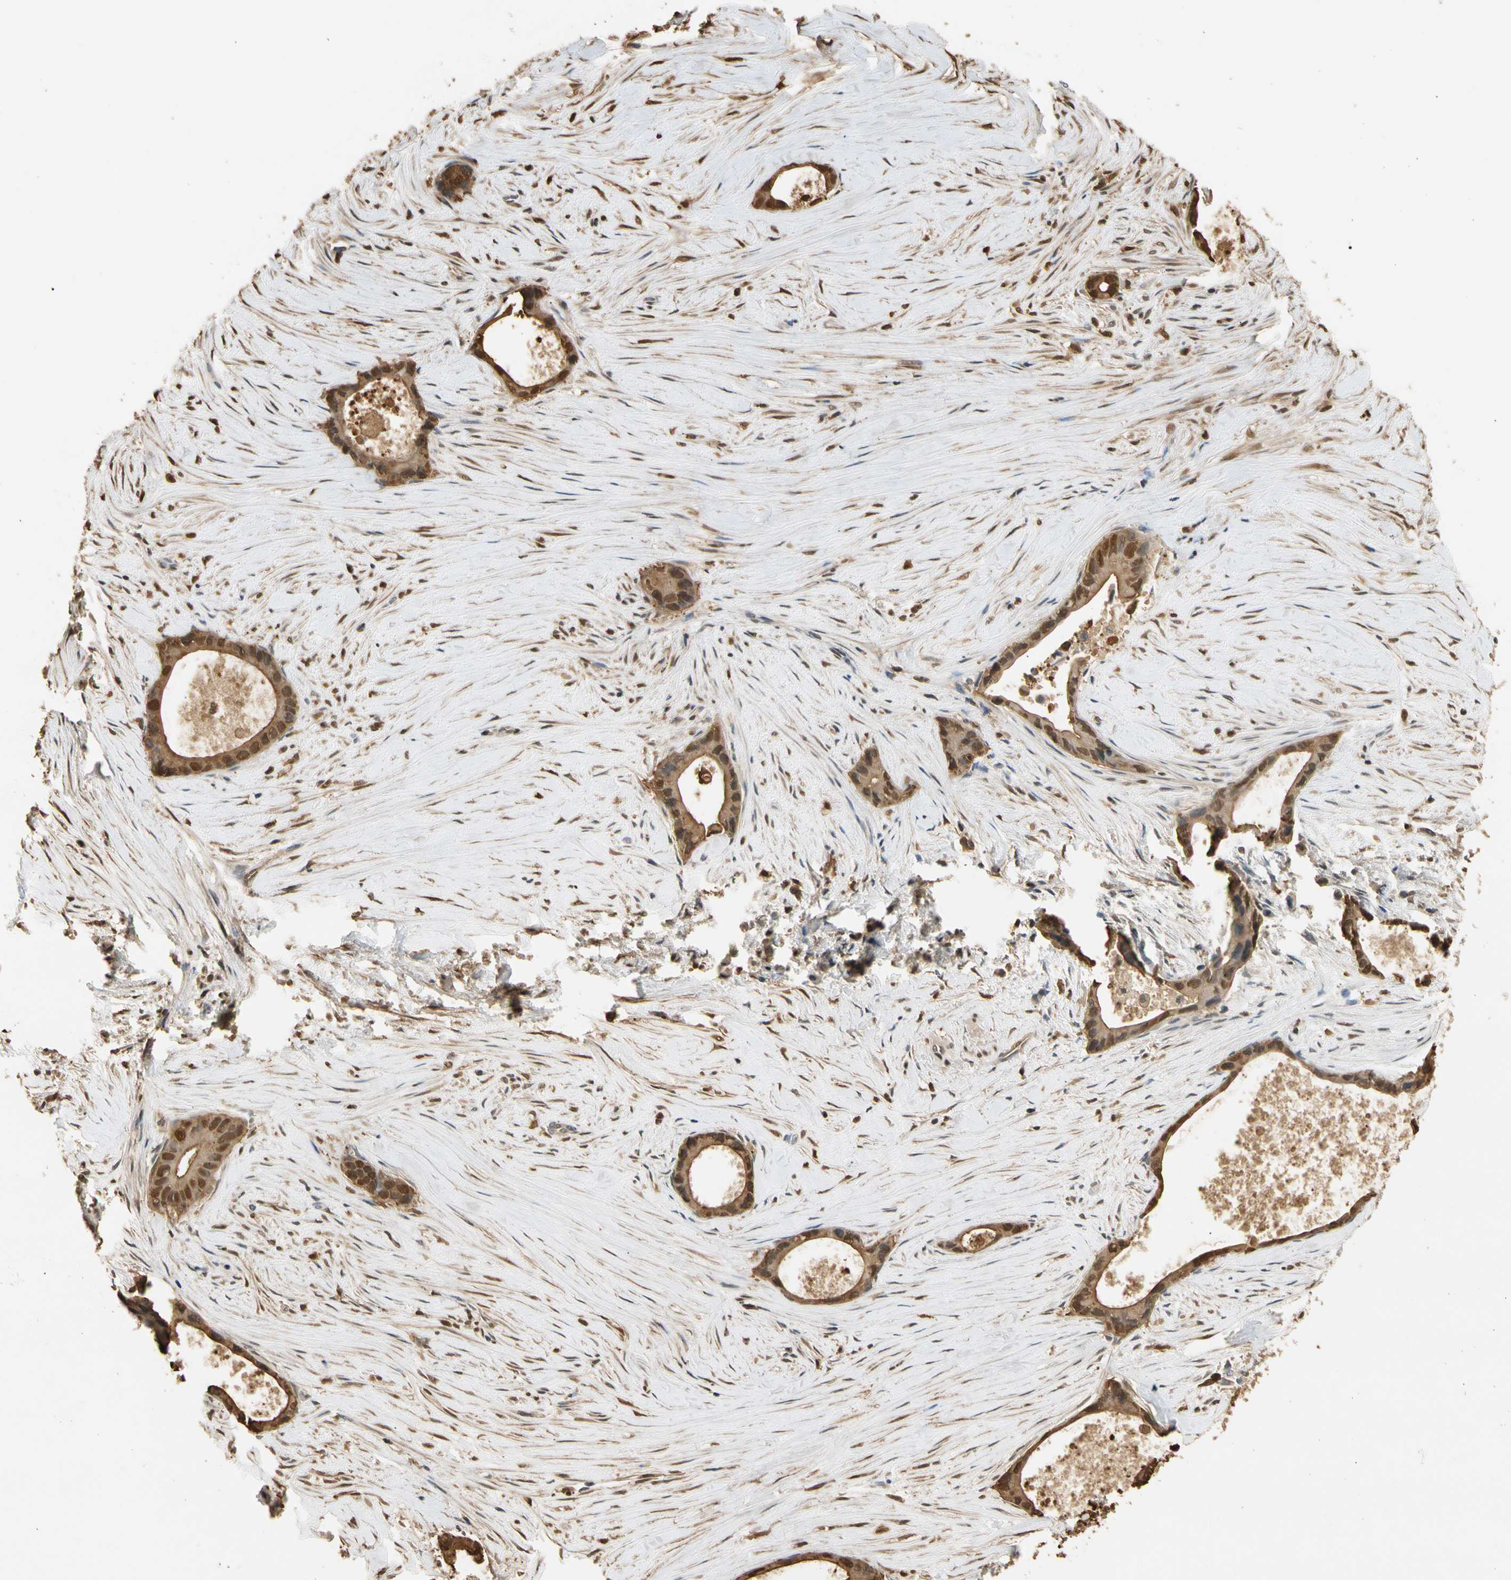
{"staining": {"intensity": "strong", "quantity": ">75%", "location": "cytoplasmic/membranous,nuclear"}, "tissue": "liver cancer", "cell_type": "Tumor cells", "image_type": "cancer", "snomed": [{"axis": "morphology", "description": "Cholangiocarcinoma"}, {"axis": "topography", "description": "Liver"}], "caption": "Protein expression analysis of liver cholangiocarcinoma demonstrates strong cytoplasmic/membranous and nuclear expression in approximately >75% of tumor cells. (brown staining indicates protein expression, while blue staining denotes nuclei).", "gene": "S100A6", "patient": {"sex": "female", "age": 55}}